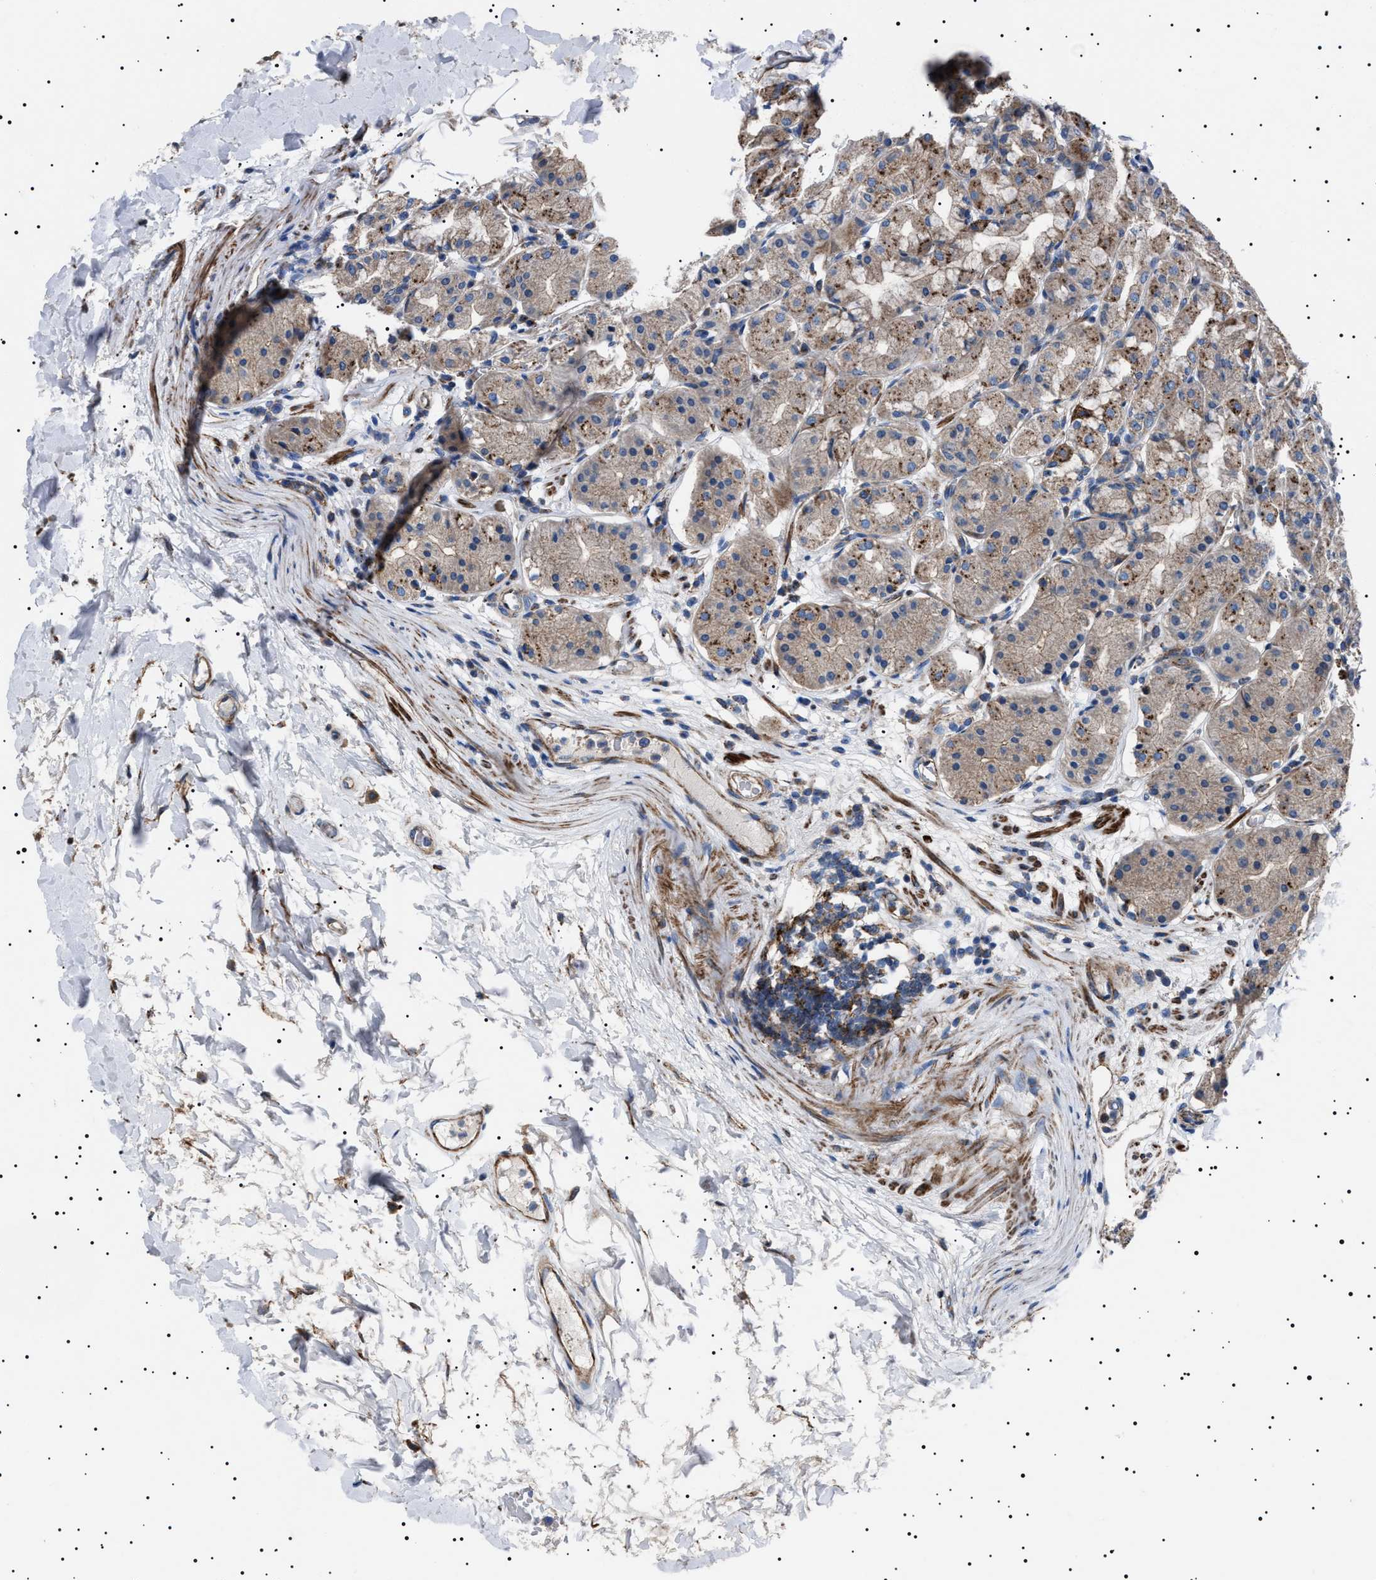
{"staining": {"intensity": "moderate", "quantity": "<25%", "location": "cytoplasmic/membranous"}, "tissue": "stomach", "cell_type": "Glandular cells", "image_type": "normal", "snomed": [{"axis": "morphology", "description": "Normal tissue, NOS"}, {"axis": "topography", "description": "Stomach"}, {"axis": "topography", "description": "Stomach, lower"}], "caption": "Immunohistochemical staining of unremarkable stomach shows moderate cytoplasmic/membranous protein positivity in about <25% of glandular cells.", "gene": "NEU1", "patient": {"sex": "female", "age": 56}}